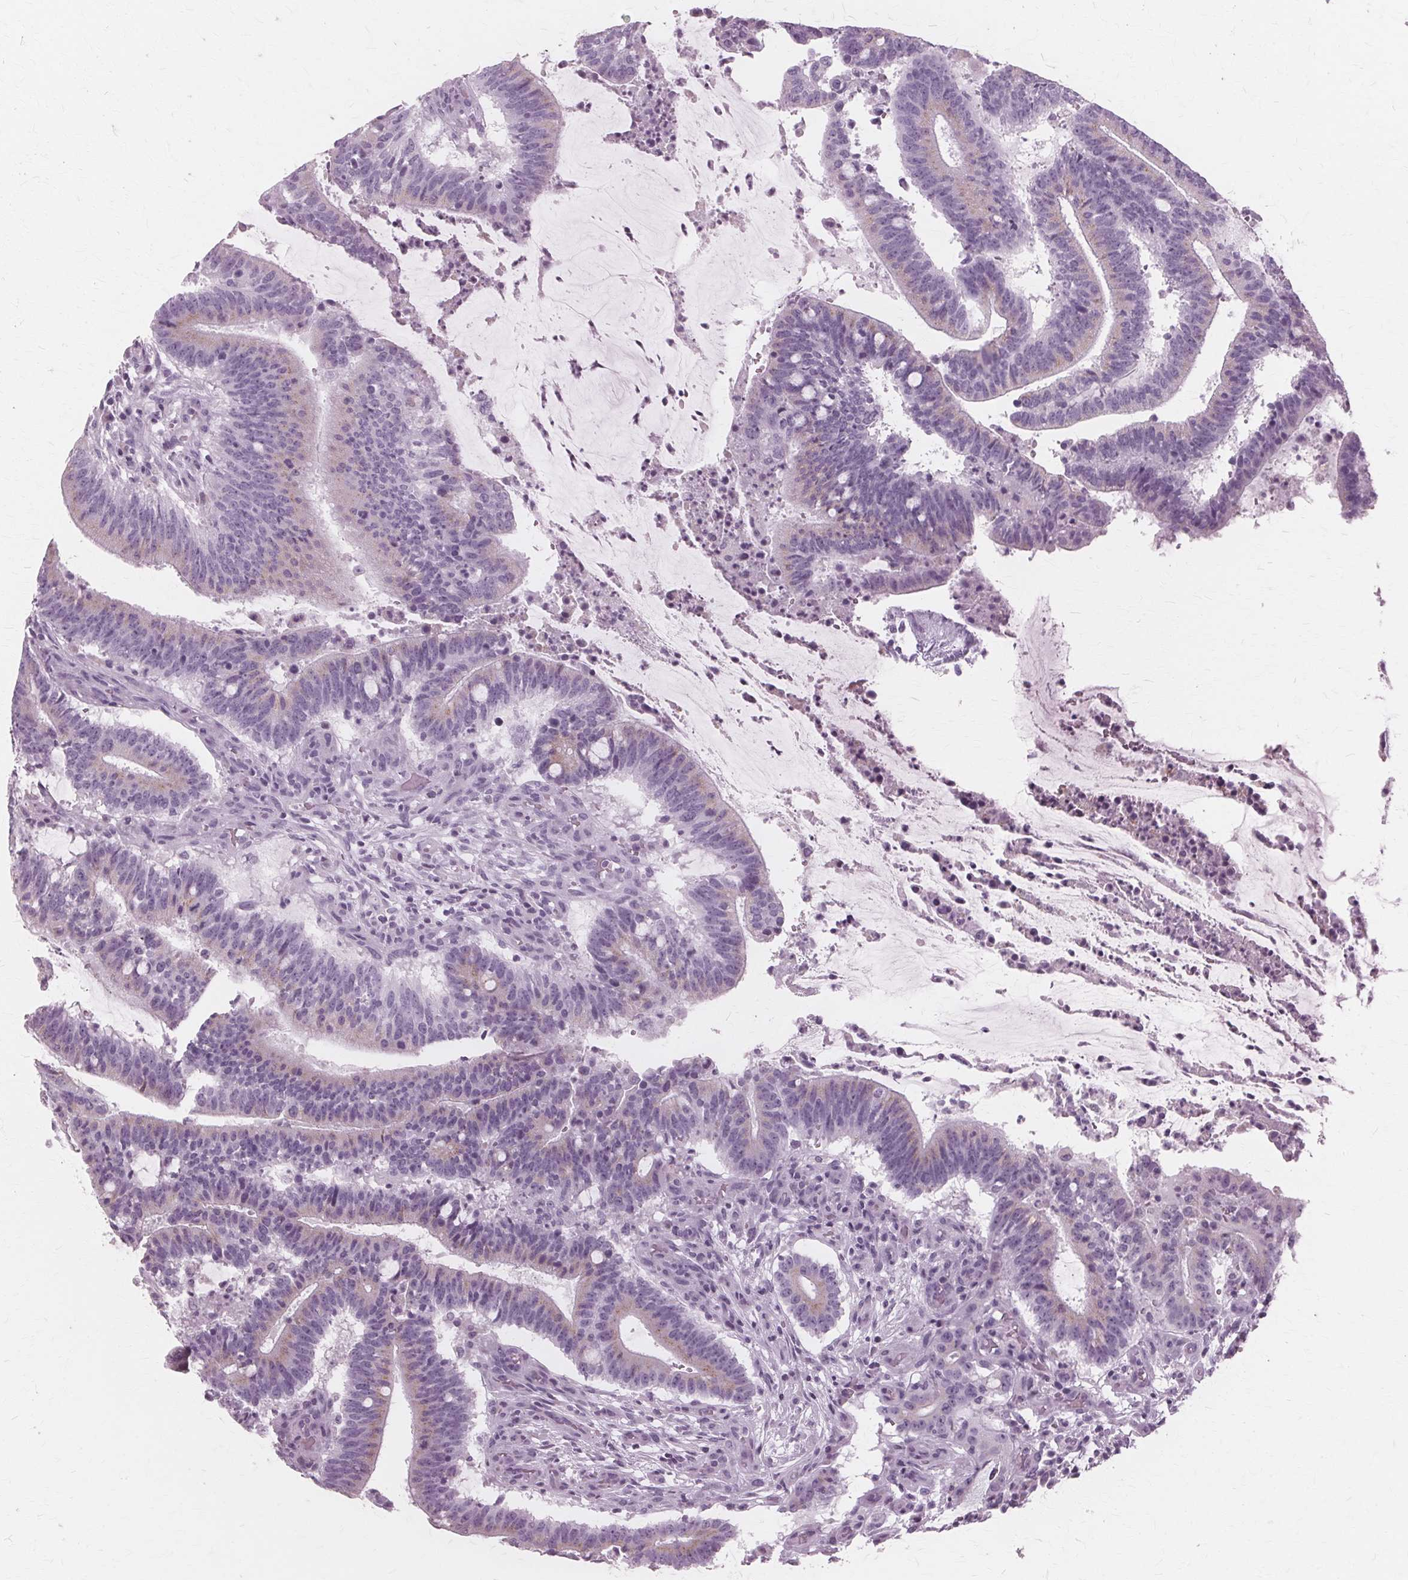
{"staining": {"intensity": "negative", "quantity": "none", "location": "none"}, "tissue": "colorectal cancer", "cell_type": "Tumor cells", "image_type": "cancer", "snomed": [{"axis": "morphology", "description": "Adenocarcinoma, NOS"}, {"axis": "topography", "description": "Colon"}], "caption": "This is an immunohistochemistry (IHC) micrograph of colorectal cancer (adenocarcinoma). There is no expression in tumor cells.", "gene": "DNASE2", "patient": {"sex": "female", "age": 43}}